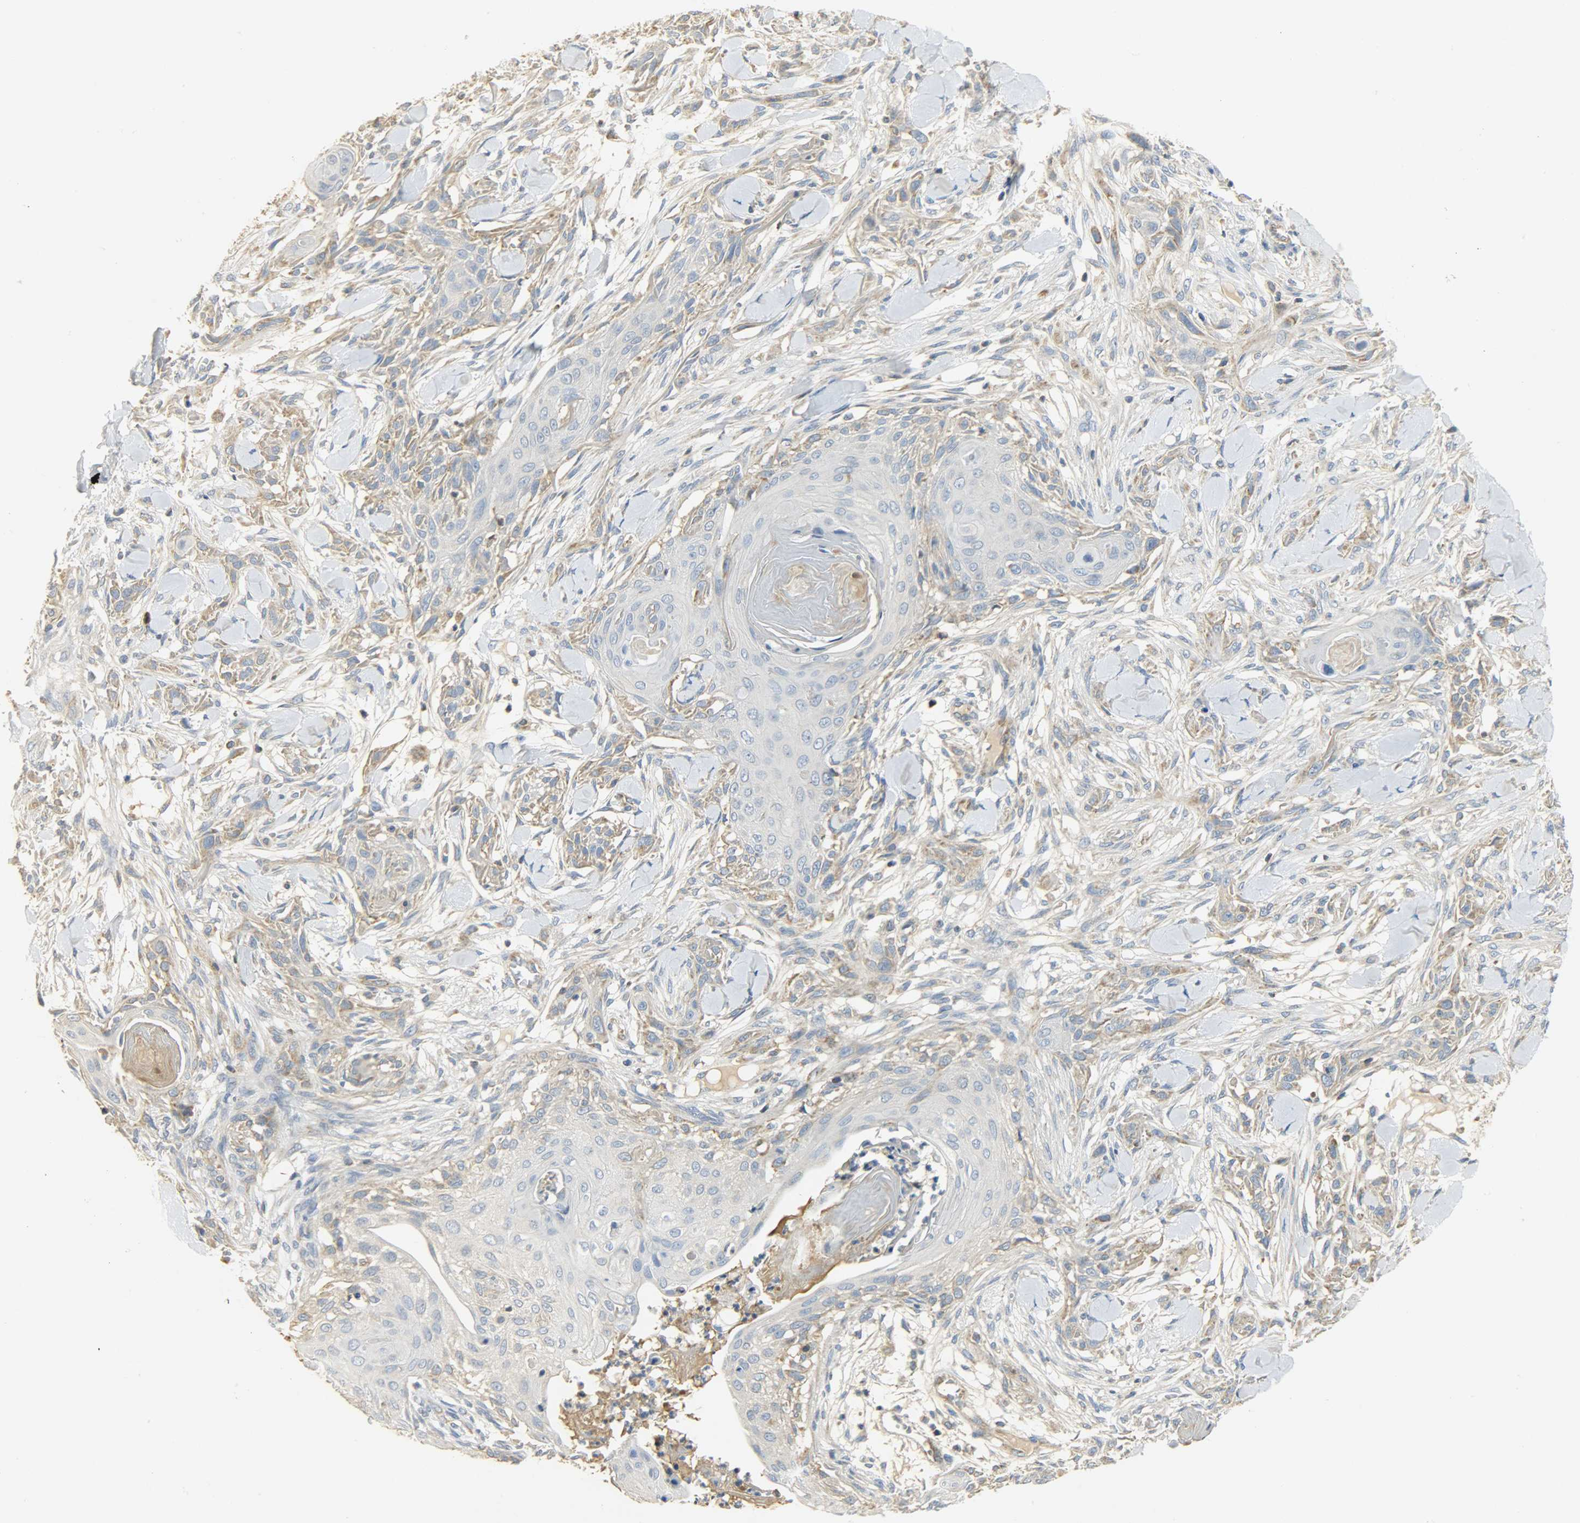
{"staining": {"intensity": "moderate", "quantity": "<25%", "location": "cytoplasmic/membranous"}, "tissue": "skin cancer", "cell_type": "Tumor cells", "image_type": "cancer", "snomed": [{"axis": "morphology", "description": "Squamous cell carcinoma, NOS"}, {"axis": "topography", "description": "Skin"}], "caption": "Human skin cancer (squamous cell carcinoma) stained with a brown dye demonstrates moderate cytoplasmic/membranous positive expression in about <25% of tumor cells.", "gene": "NNT", "patient": {"sex": "female", "age": 59}}